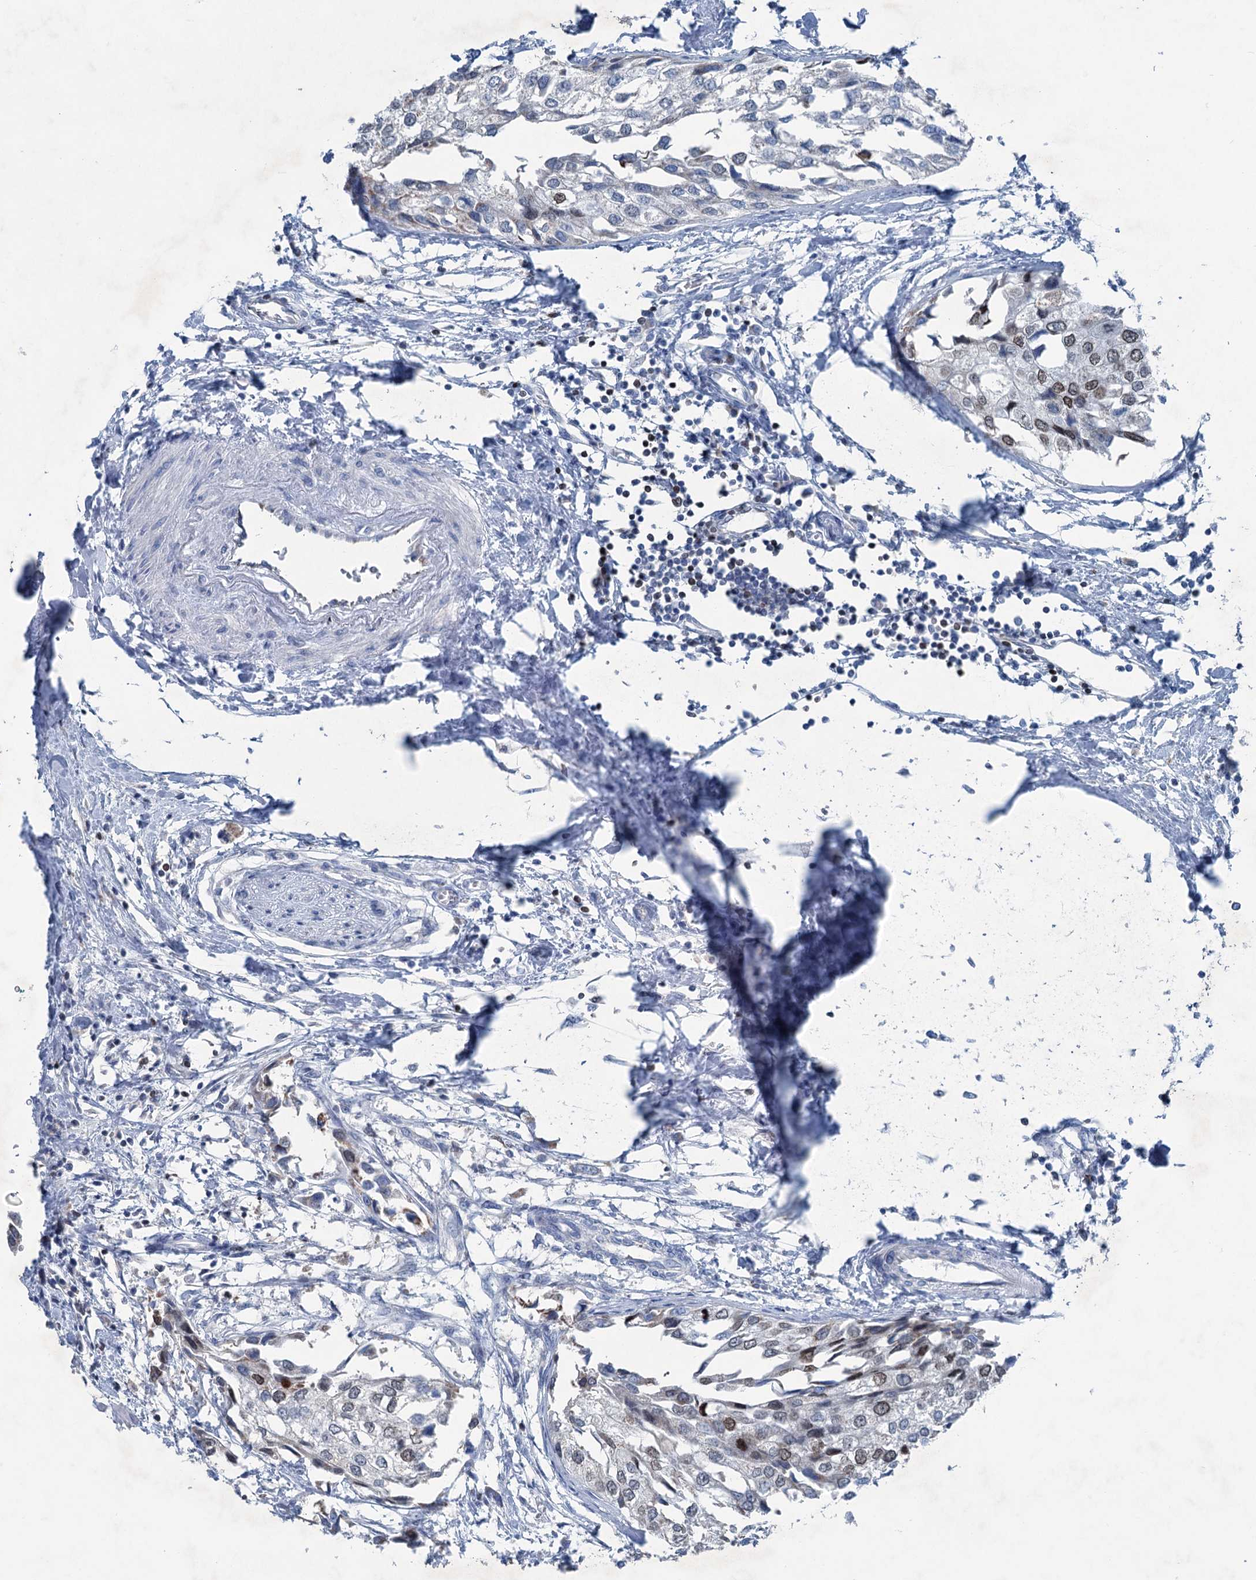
{"staining": {"intensity": "moderate", "quantity": "25%-75%", "location": "nuclear"}, "tissue": "urothelial cancer", "cell_type": "Tumor cells", "image_type": "cancer", "snomed": [{"axis": "morphology", "description": "Urothelial carcinoma, High grade"}, {"axis": "topography", "description": "Urinary bladder"}], "caption": "This is a micrograph of IHC staining of urothelial carcinoma (high-grade), which shows moderate positivity in the nuclear of tumor cells.", "gene": "ELP4", "patient": {"sex": "male", "age": 64}}